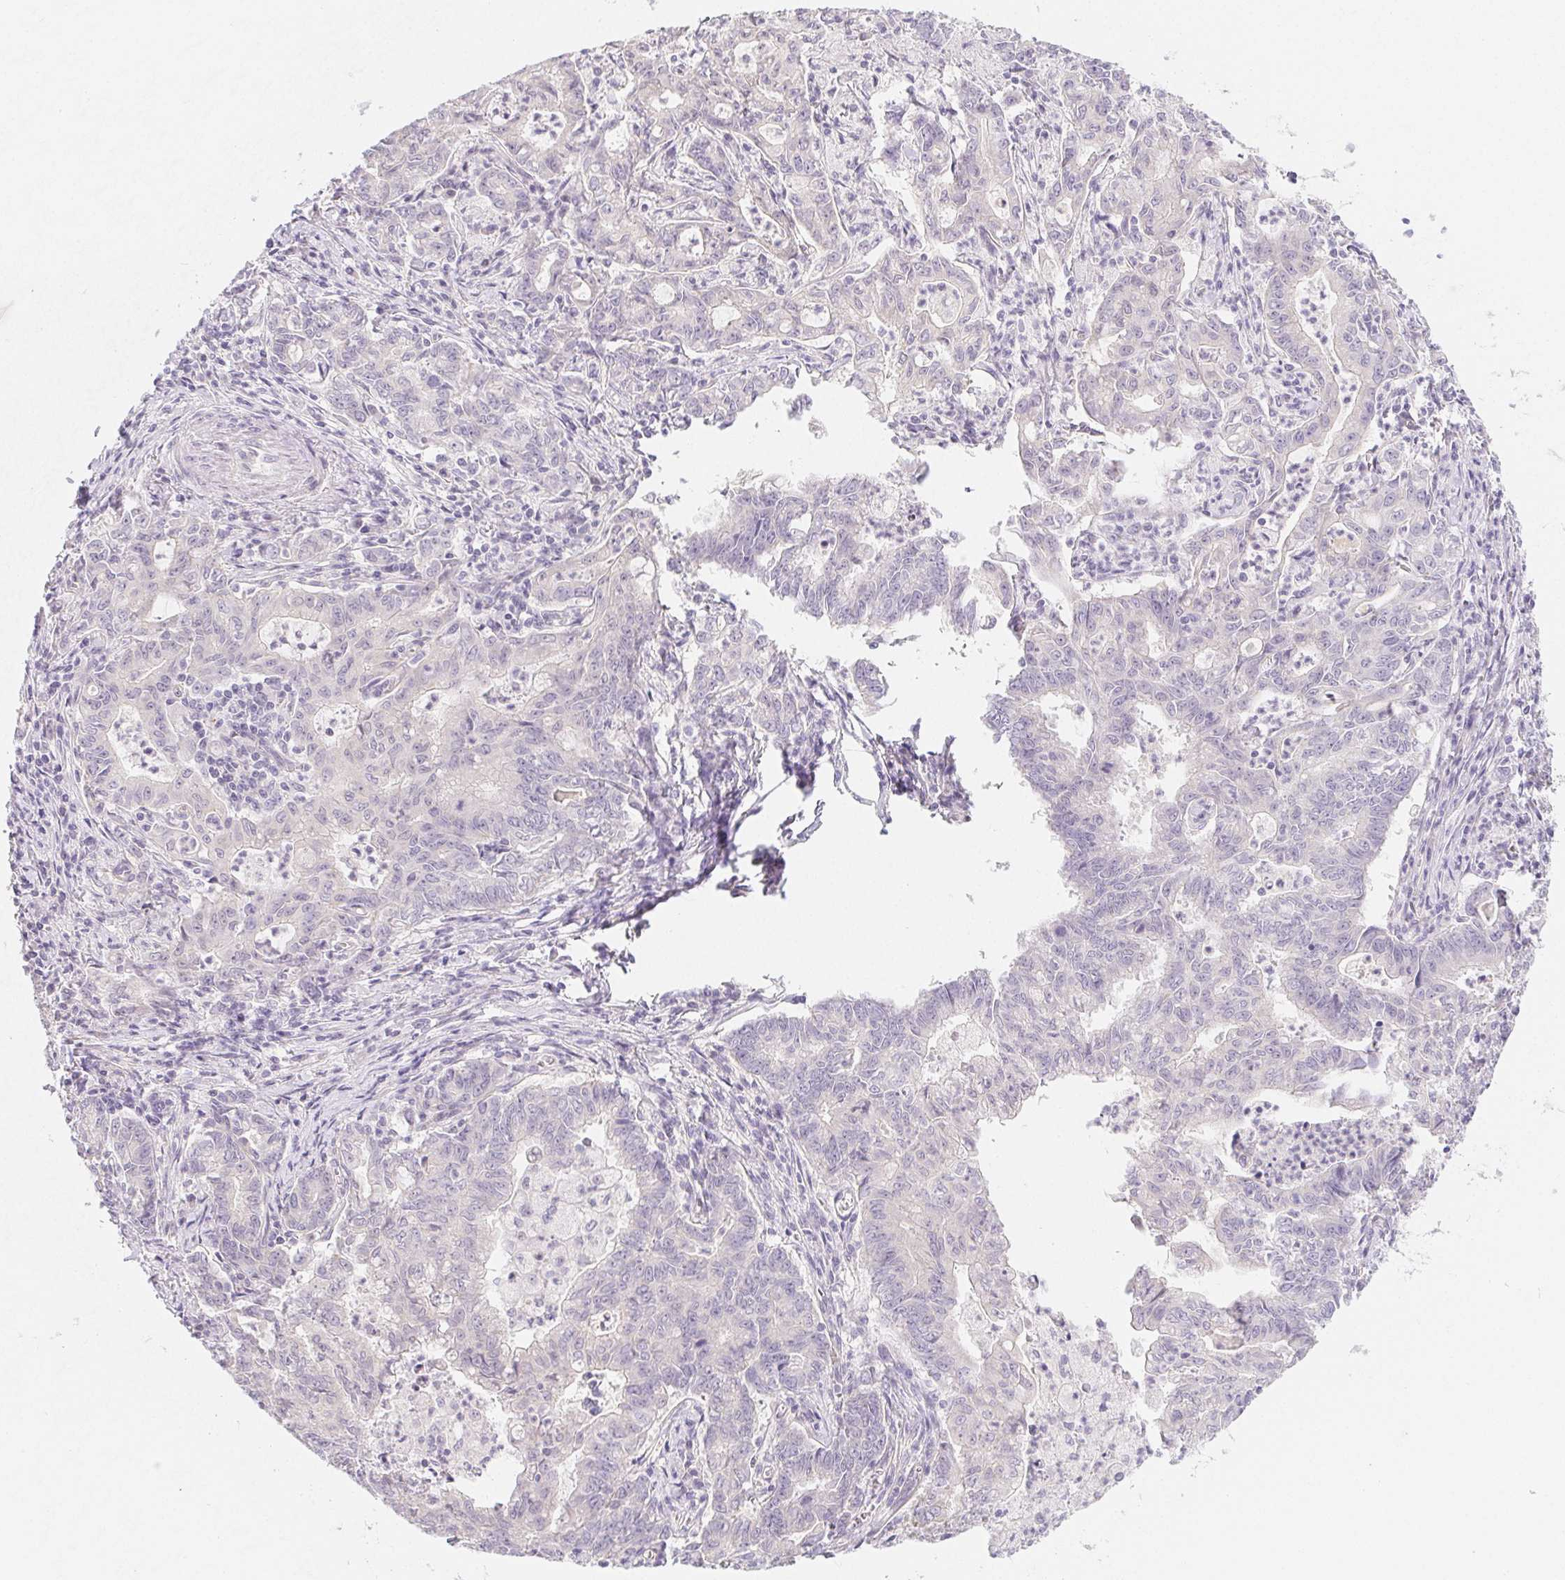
{"staining": {"intensity": "negative", "quantity": "none", "location": "none"}, "tissue": "stomach cancer", "cell_type": "Tumor cells", "image_type": "cancer", "snomed": [{"axis": "morphology", "description": "Adenocarcinoma, NOS"}, {"axis": "topography", "description": "Stomach, upper"}], "caption": "Tumor cells show no significant protein positivity in stomach adenocarcinoma.", "gene": "ZBBX", "patient": {"sex": "female", "age": 79}}